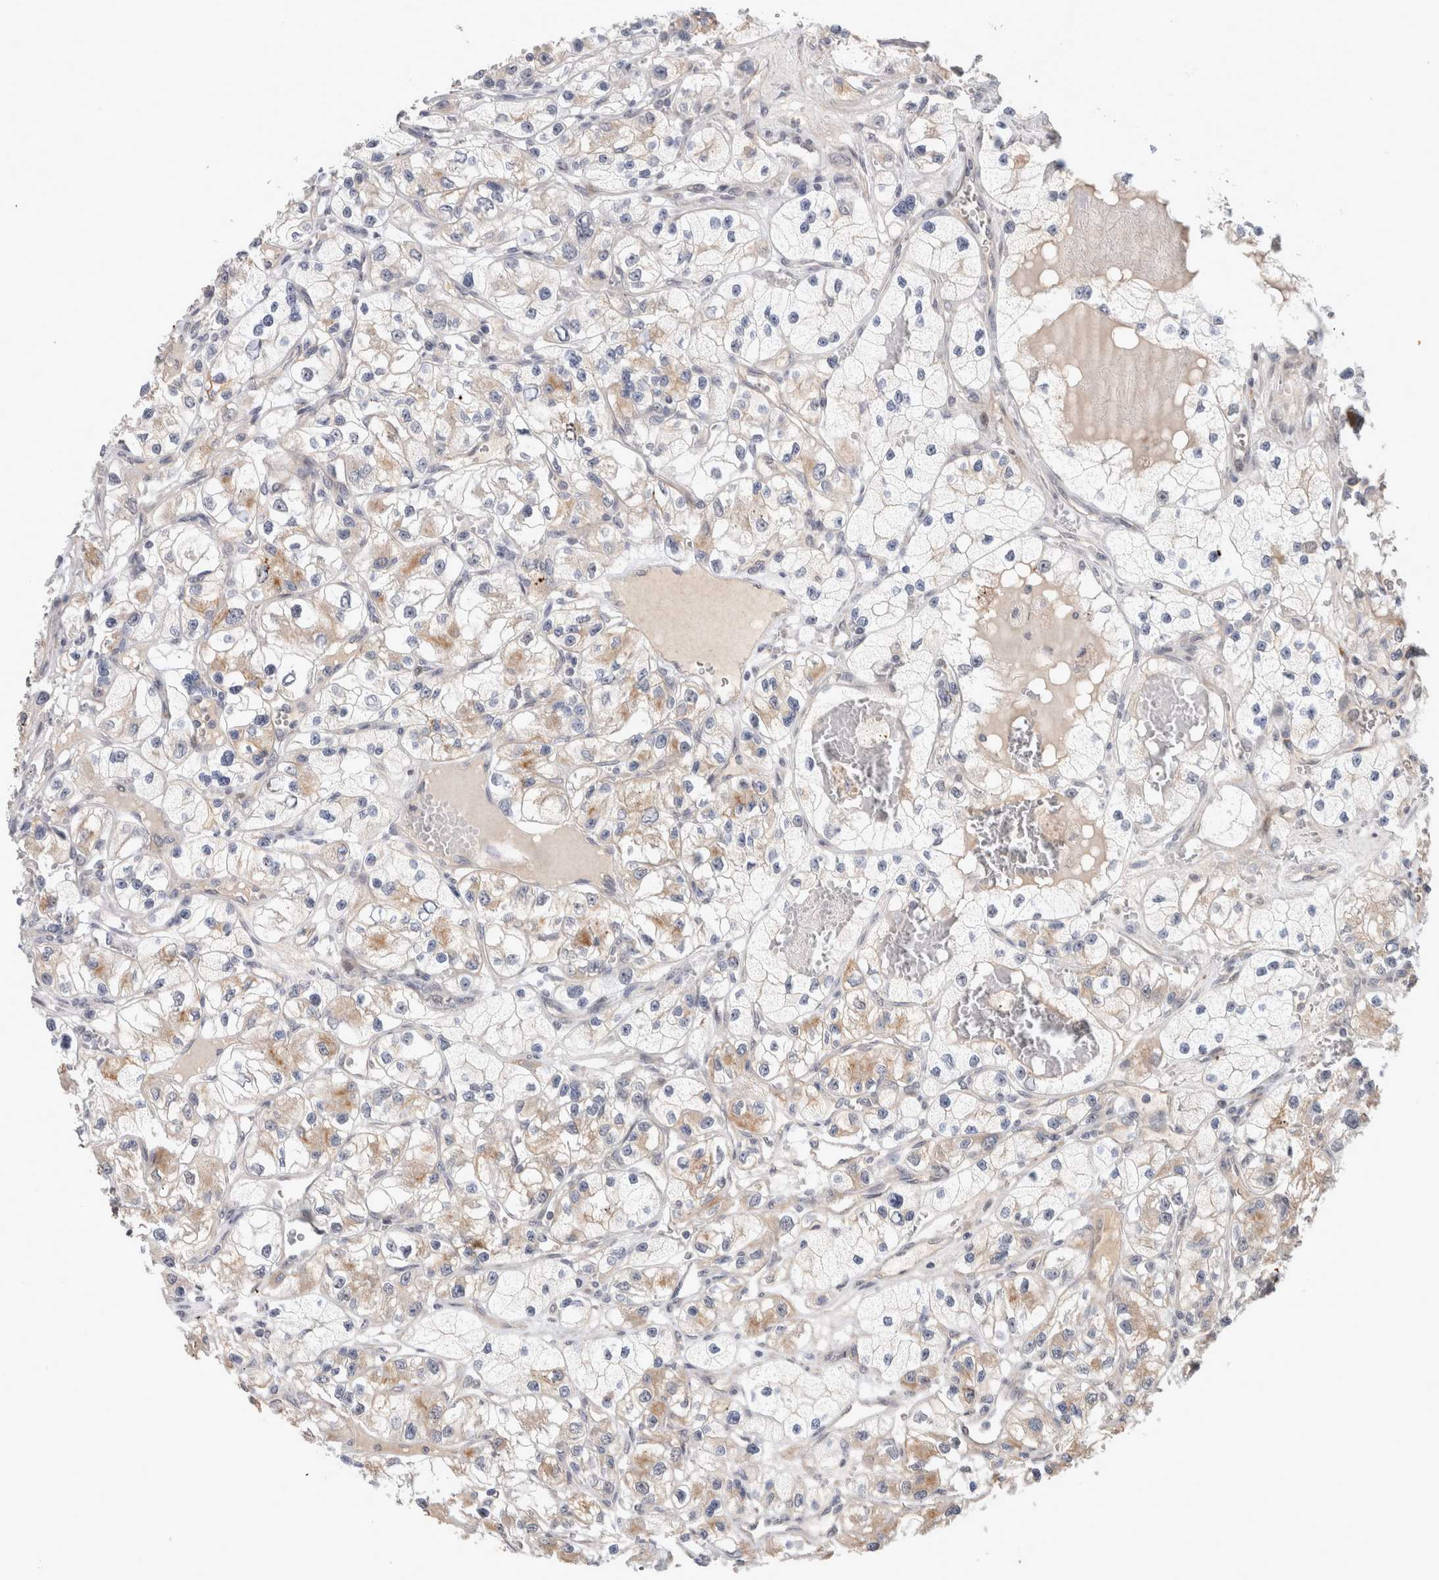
{"staining": {"intensity": "weak", "quantity": "25%-75%", "location": "cytoplasmic/membranous"}, "tissue": "renal cancer", "cell_type": "Tumor cells", "image_type": "cancer", "snomed": [{"axis": "morphology", "description": "Adenocarcinoma, NOS"}, {"axis": "topography", "description": "Kidney"}], "caption": "High-power microscopy captured an IHC image of renal cancer, revealing weak cytoplasmic/membranous positivity in approximately 25%-75% of tumor cells.", "gene": "CRISPLD1", "patient": {"sex": "female", "age": 57}}